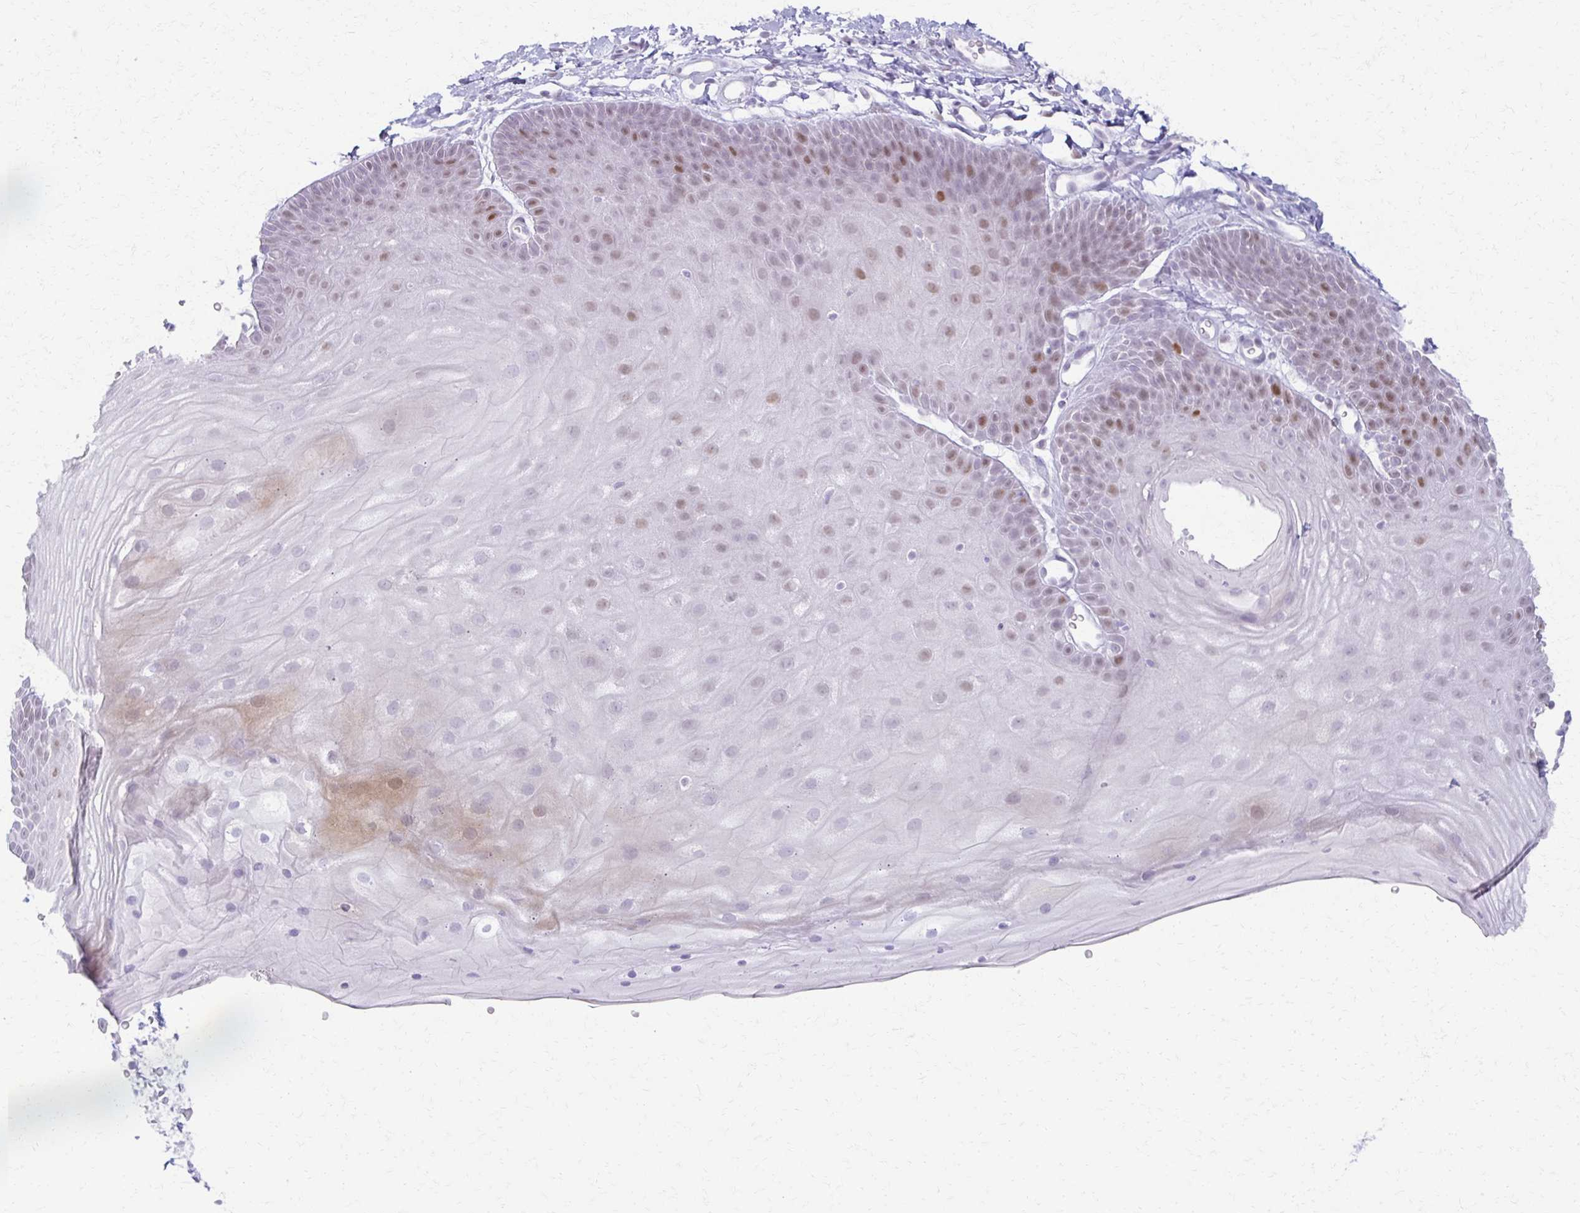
{"staining": {"intensity": "moderate", "quantity": "<25%", "location": "nuclear"}, "tissue": "skin", "cell_type": "Epidermal cells", "image_type": "normal", "snomed": [{"axis": "morphology", "description": "Normal tissue, NOS"}, {"axis": "topography", "description": "Anal"}], "caption": "Immunohistochemistry of unremarkable skin displays low levels of moderate nuclear staining in about <25% of epidermal cells. The protein of interest is shown in brown color, while the nuclei are stained blue.", "gene": "MORC4", "patient": {"sex": "male", "age": 53}}